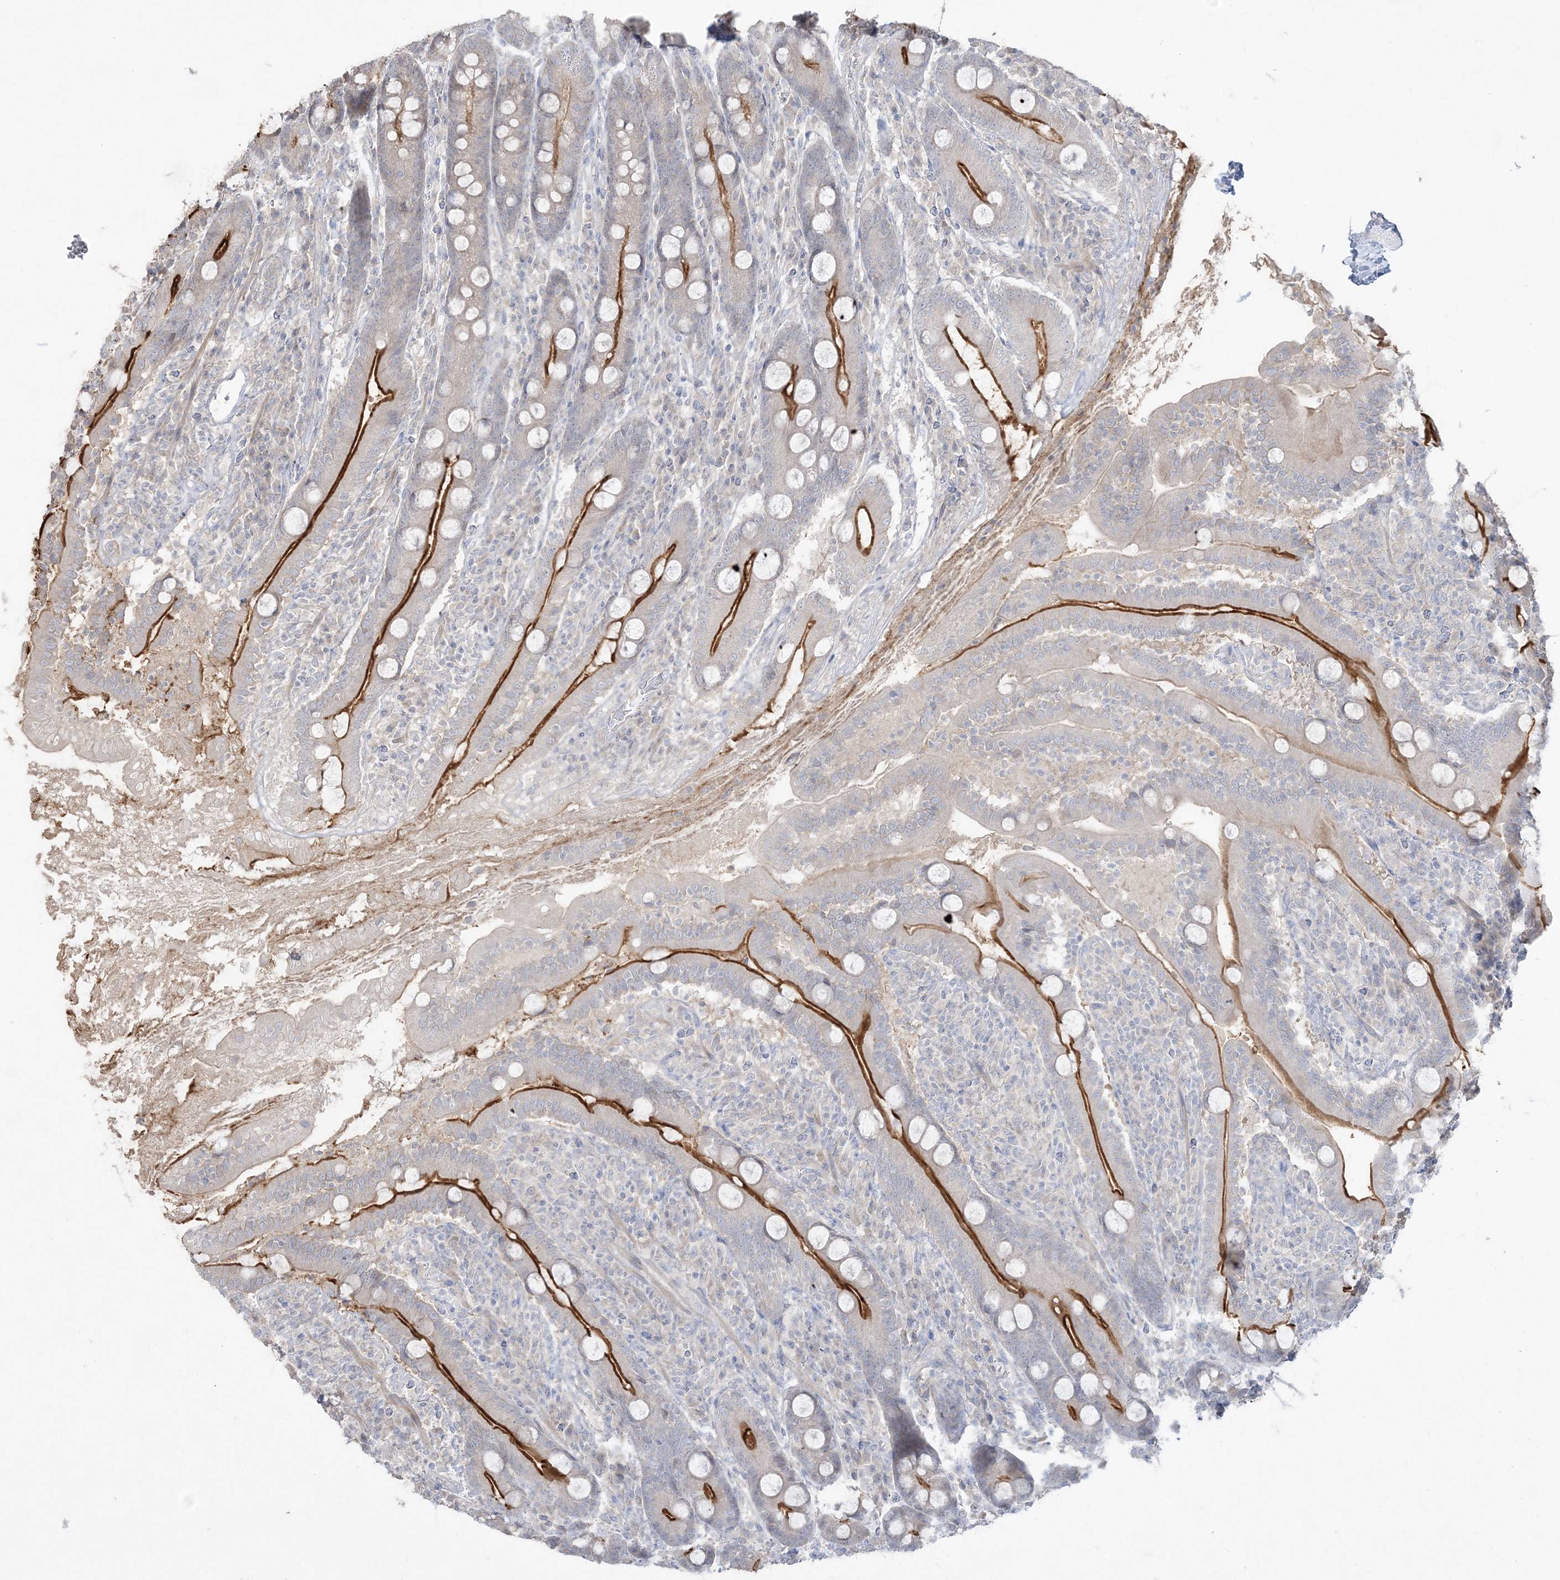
{"staining": {"intensity": "strong", "quantity": "25%-75%", "location": "cytoplasmic/membranous"}, "tissue": "duodenum", "cell_type": "Glandular cells", "image_type": "normal", "snomed": [{"axis": "morphology", "description": "Normal tissue, NOS"}, {"axis": "topography", "description": "Duodenum"}], "caption": "Protein positivity by IHC shows strong cytoplasmic/membranous staining in about 25%-75% of glandular cells in normal duodenum. (Stains: DAB in brown, nuclei in blue, Microscopy: brightfield microscopy at high magnification).", "gene": "SH3BP4", "patient": {"sex": "male", "age": 35}}